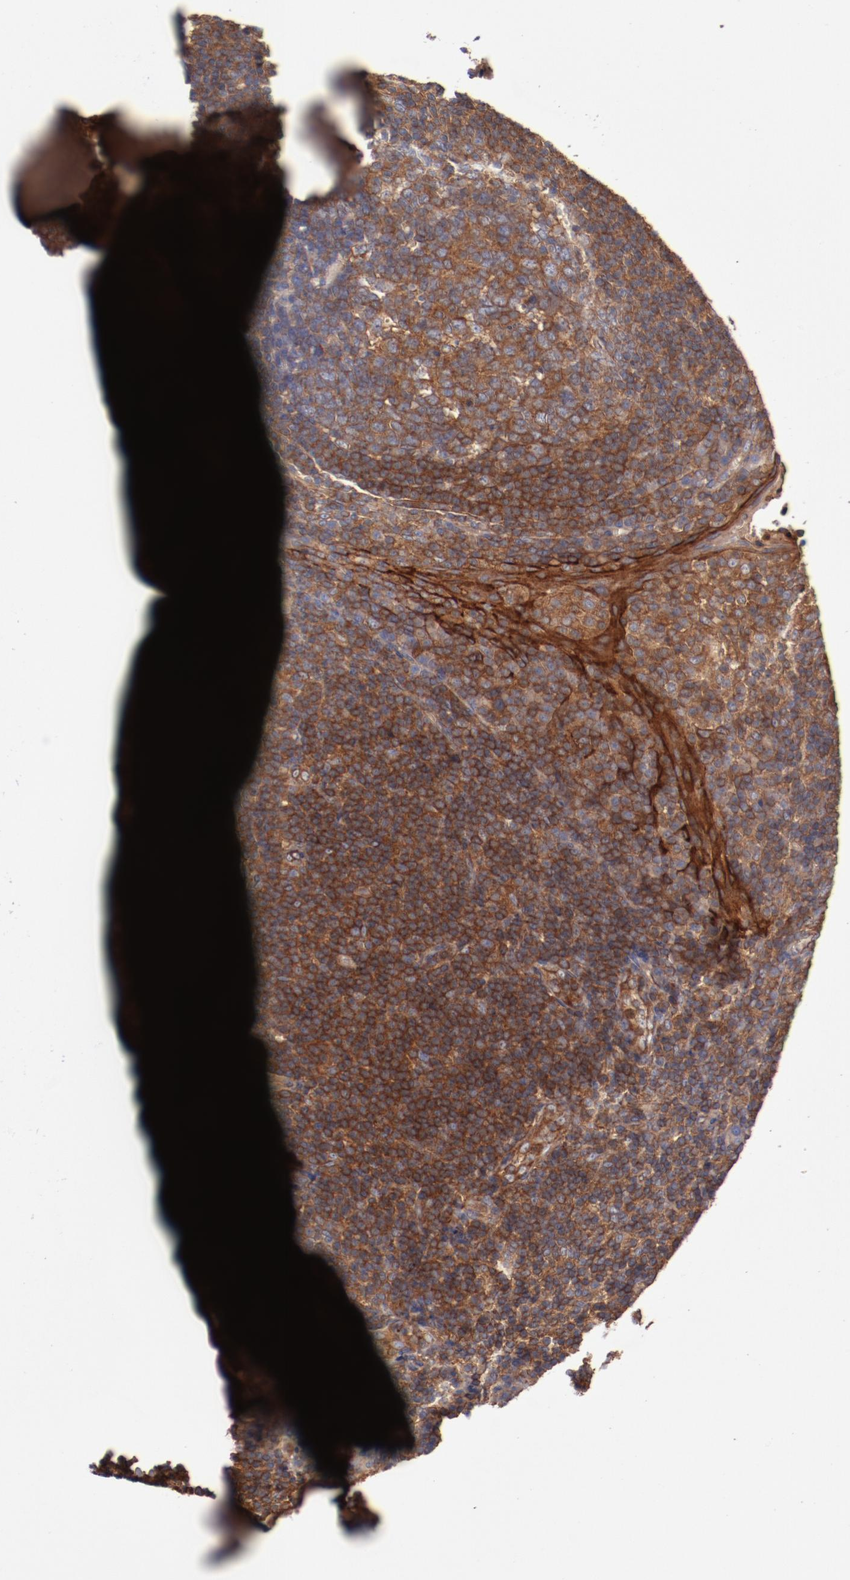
{"staining": {"intensity": "strong", "quantity": ">75%", "location": "cytoplasmic/membranous"}, "tissue": "tonsil", "cell_type": "Germinal center cells", "image_type": "normal", "snomed": [{"axis": "morphology", "description": "Normal tissue, NOS"}, {"axis": "topography", "description": "Tonsil"}], "caption": "Tonsil stained with immunohistochemistry shows strong cytoplasmic/membranous expression in about >75% of germinal center cells.", "gene": "TMOD3", "patient": {"sex": "male", "age": 31}}